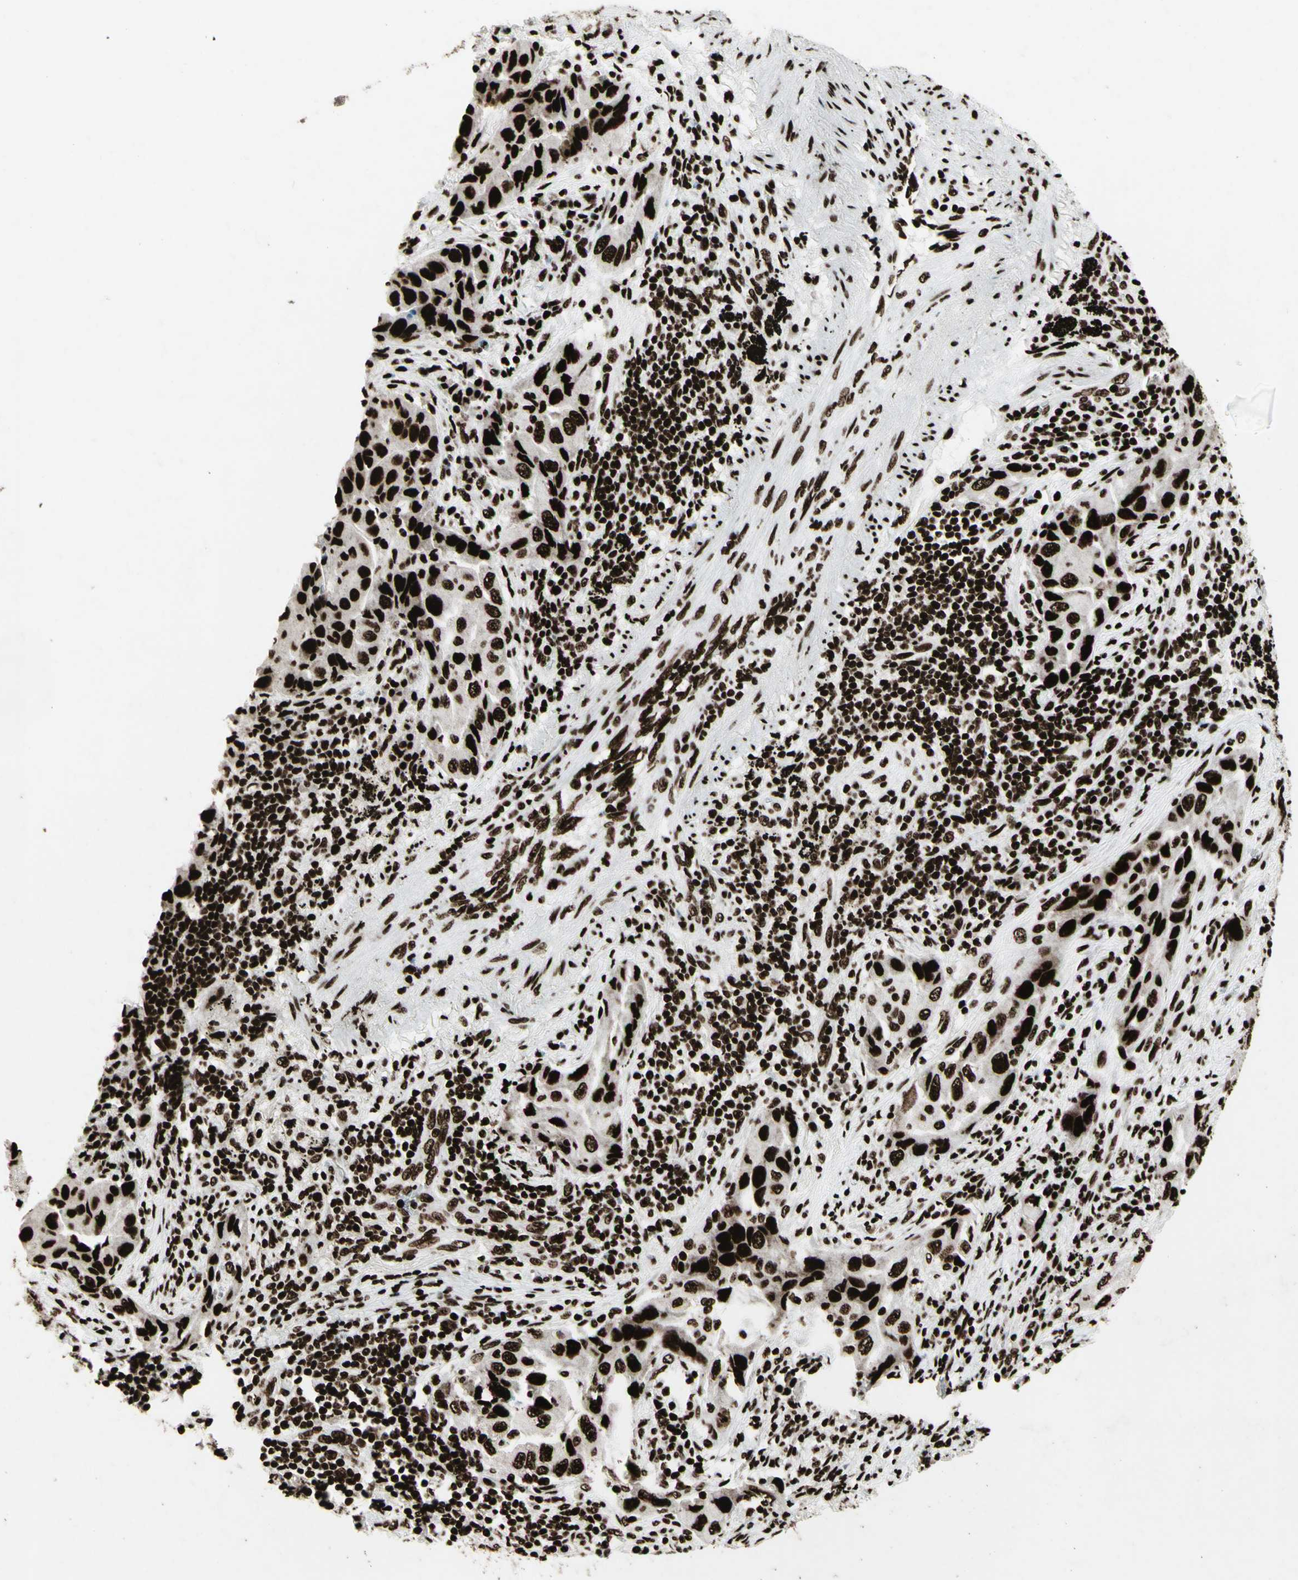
{"staining": {"intensity": "strong", "quantity": ">75%", "location": "nuclear"}, "tissue": "lung cancer", "cell_type": "Tumor cells", "image_type": "cancer", "snomed": [{"axis": "morphology", "description": "Adenocarcinoma, NOS"}, {"axis": "topography", "description": "Lung"}], "caption": "There is high levels of strong nuclear positivity in tumor cells of adenocarcinoma (lung), as demonstrated by immunohistochemical staining (brown color).", "gene": "U2AF2", "patient": {"sex": "female", "age": 65}}